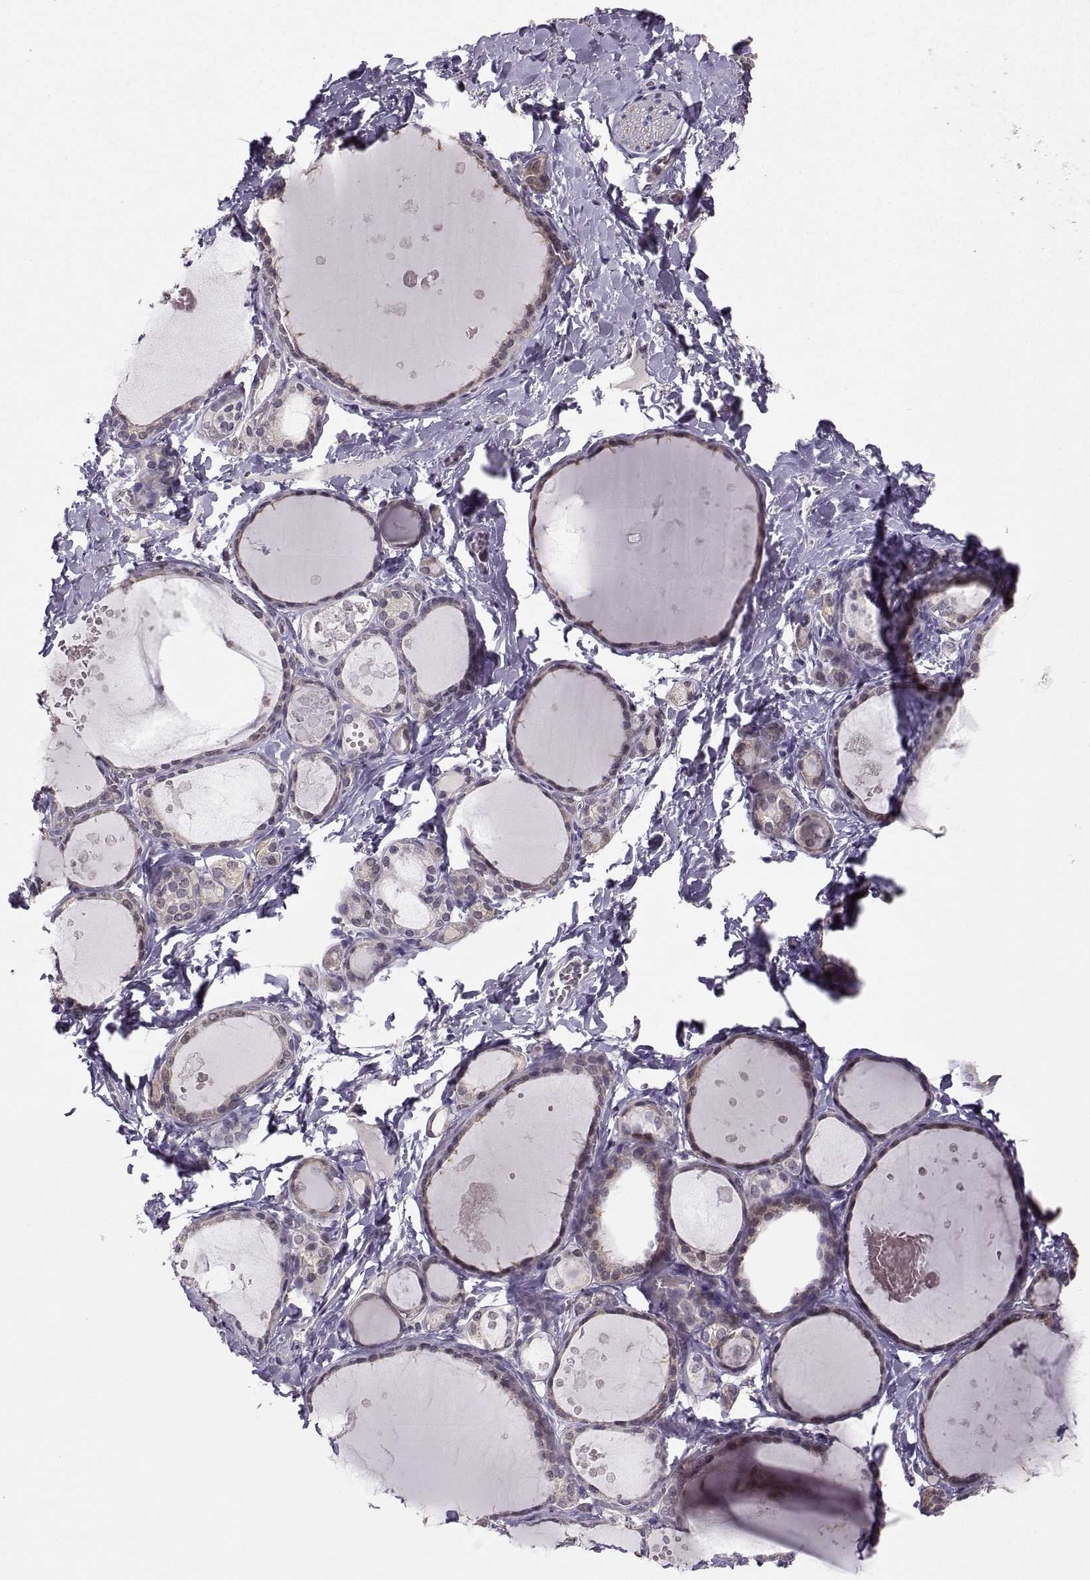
{"staining": {"intensity": "negative", "quantity": "none", "location": "none"}, "tissue": "thyroid gland", "cell_type": "Glandular cells", "image_type": "normal", "snomed": [{"axis": "morphology", "description": "Normal tissue, NOS"}, {"axis": "topography", "description": "Thyroid gland"}], "caption": "The micrograph exhibits no significant staining in glandular cells of thyroid gland. Nuclei are stained in blue.", "gene": "PKP2", "patient": {"sex": "female", "age": 56}}